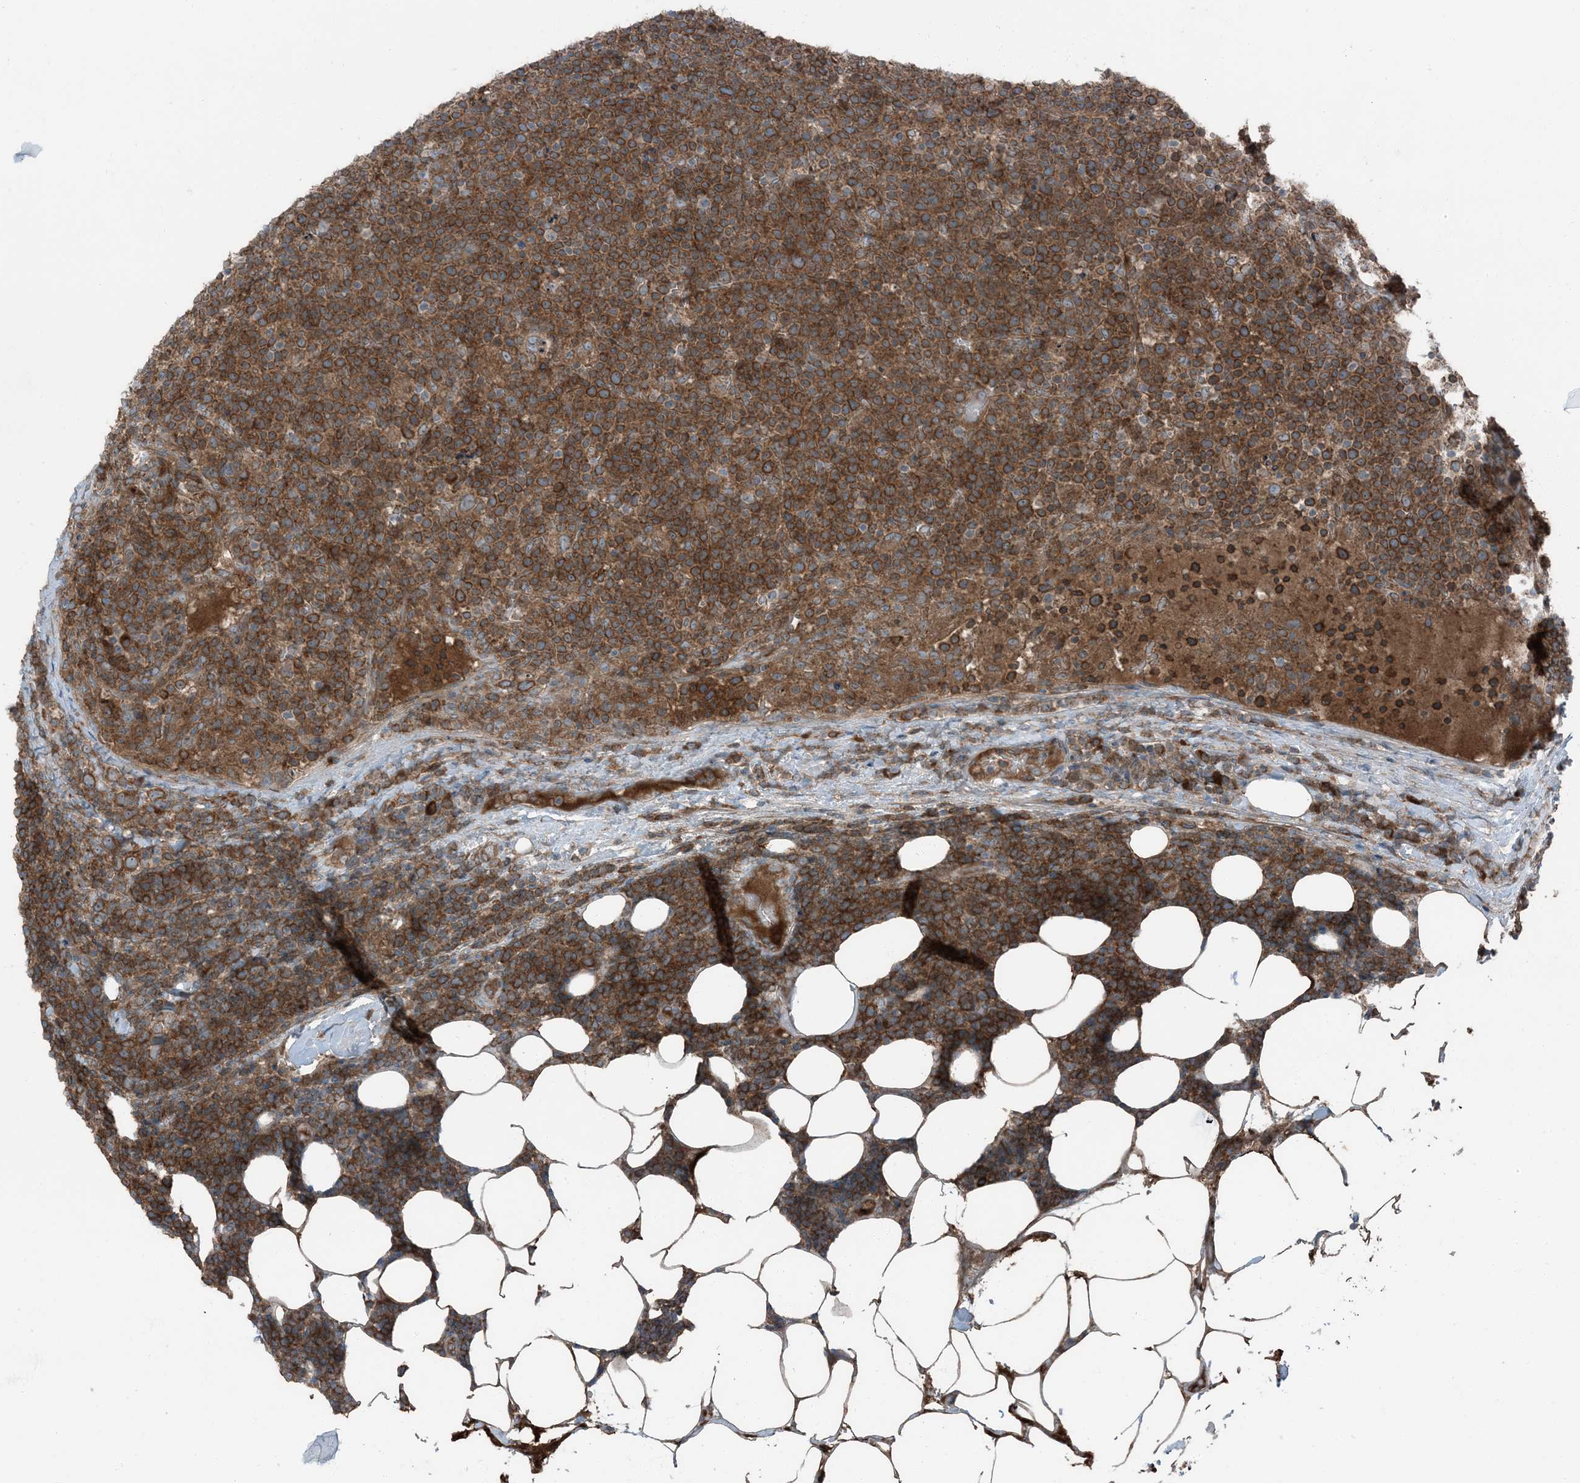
{"staining": {"intensity": "strong", "quantity": ">75%", "location": "cytoplasmic/membranous"}, "tissue": "lymphoma", "cell_type": "Tumor cells", "image_type": "cancer", "snomed": [{"axis": "morphology", "description": "Malignant lymphoma, non-Hodgkin's type, High grade"}, {"axis": "topography", "description": "Lymph node"}], "caption": "A histopathology image showing strong cytoplasmic/membranous positivity in about >75% of tumor cells in lymphoma, as visualized by brown immunohistochemical staining.", "gene": "RAB3GAP1", "patient": {"sex": "male", "age": 61}}